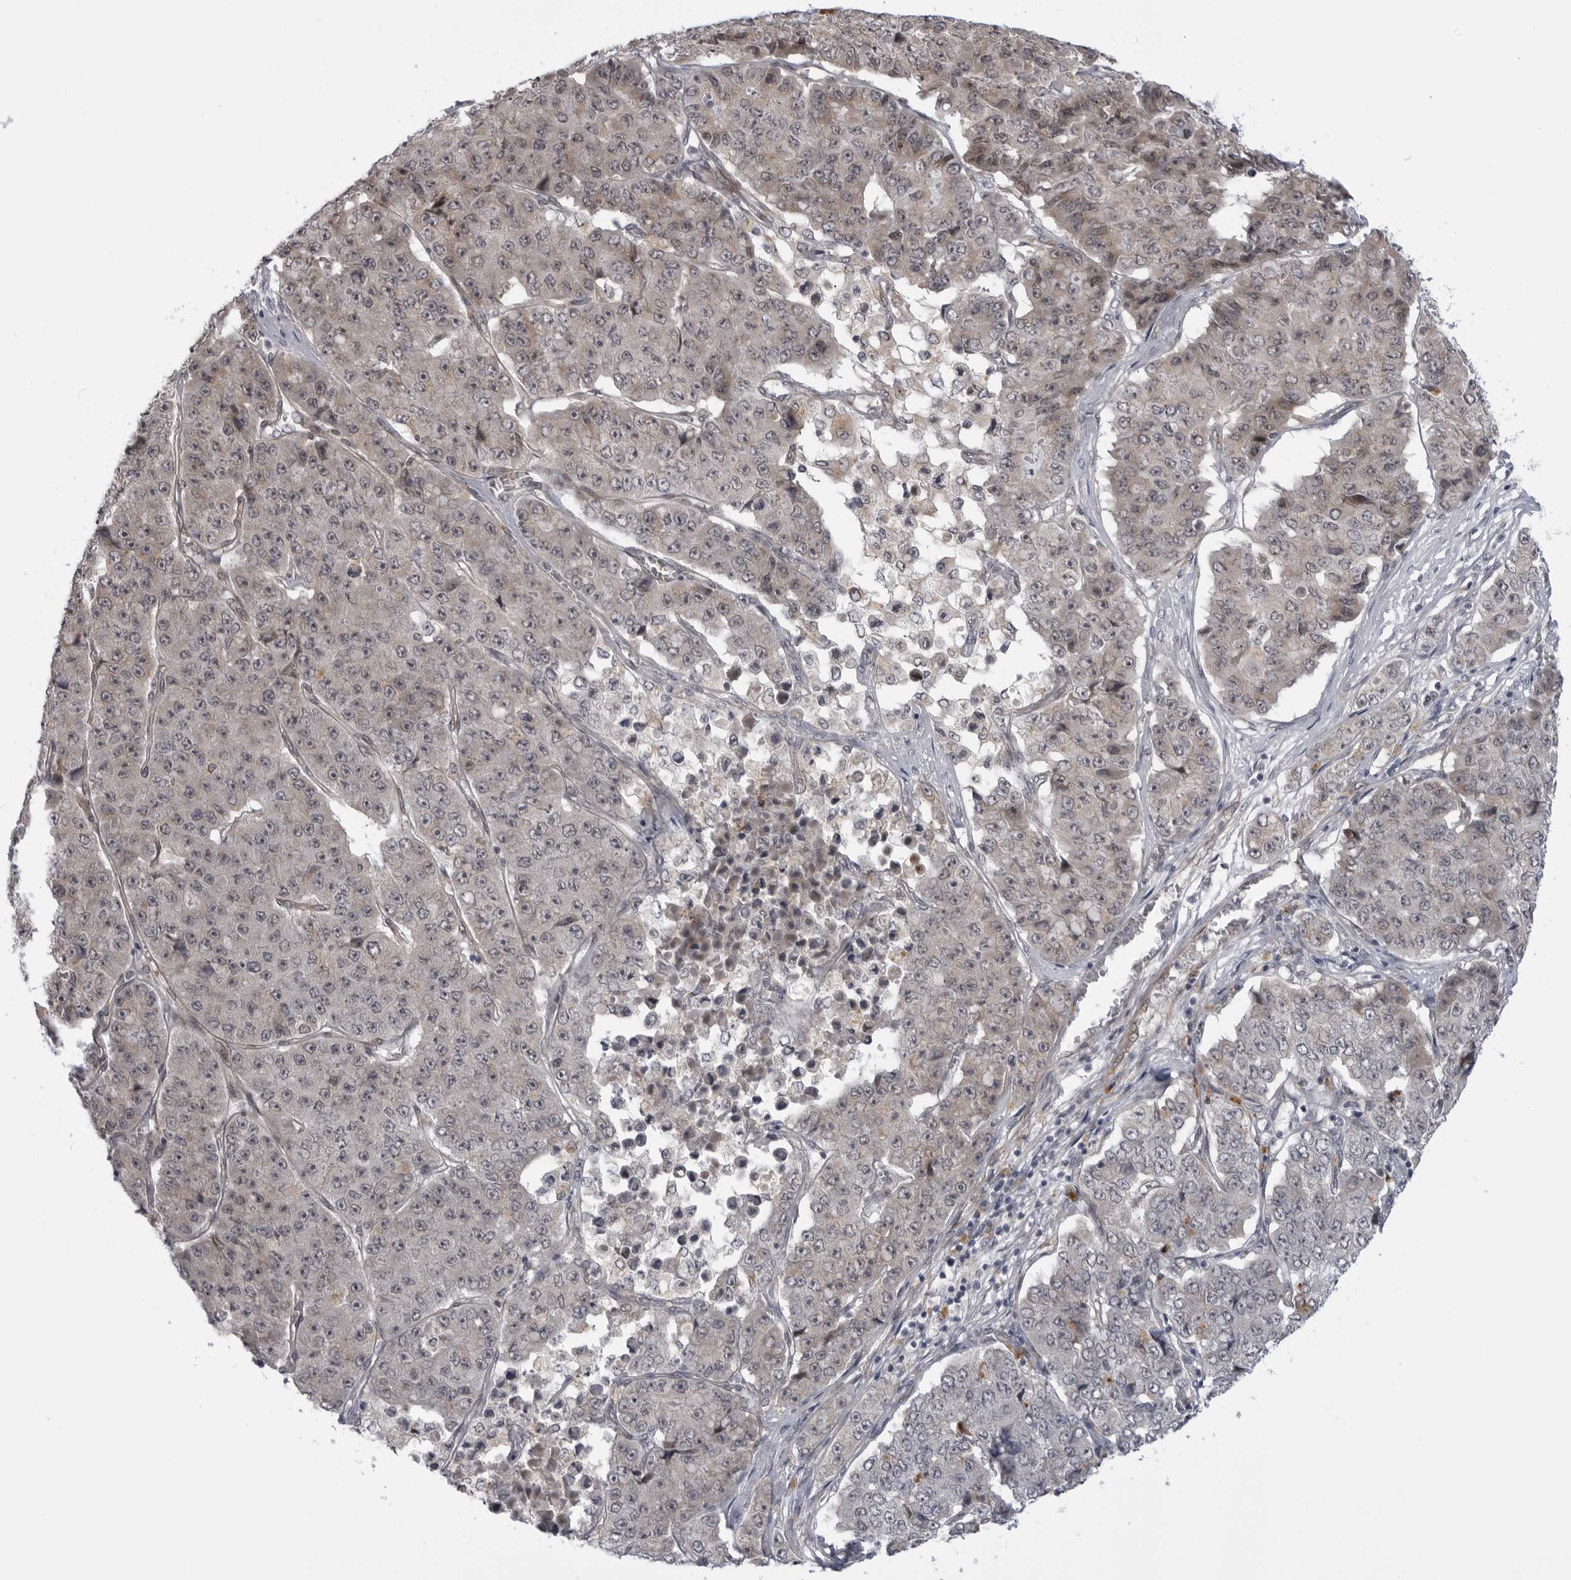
{"staining": {"intensity": "weak", "quantity": ">75%", "location": "nuclear"}, "tissue": "pancreatic cancer", "cell_type": "Tumor cells", "image_type": "cancer", "snomed": [{"axis": "morphology", "description": "Adenocarcinoma, NOS"}, {"axis": "topography", "description": "Pancreas"}], "caption": "This is a photomicrograph of IHC staining of pancreatic cancer (adenocarcinoma), which shows weak positivity in the nuclear of tumor cells.", "gene": "LRRC45", "patient": {"sex": "male", "age": 50}}